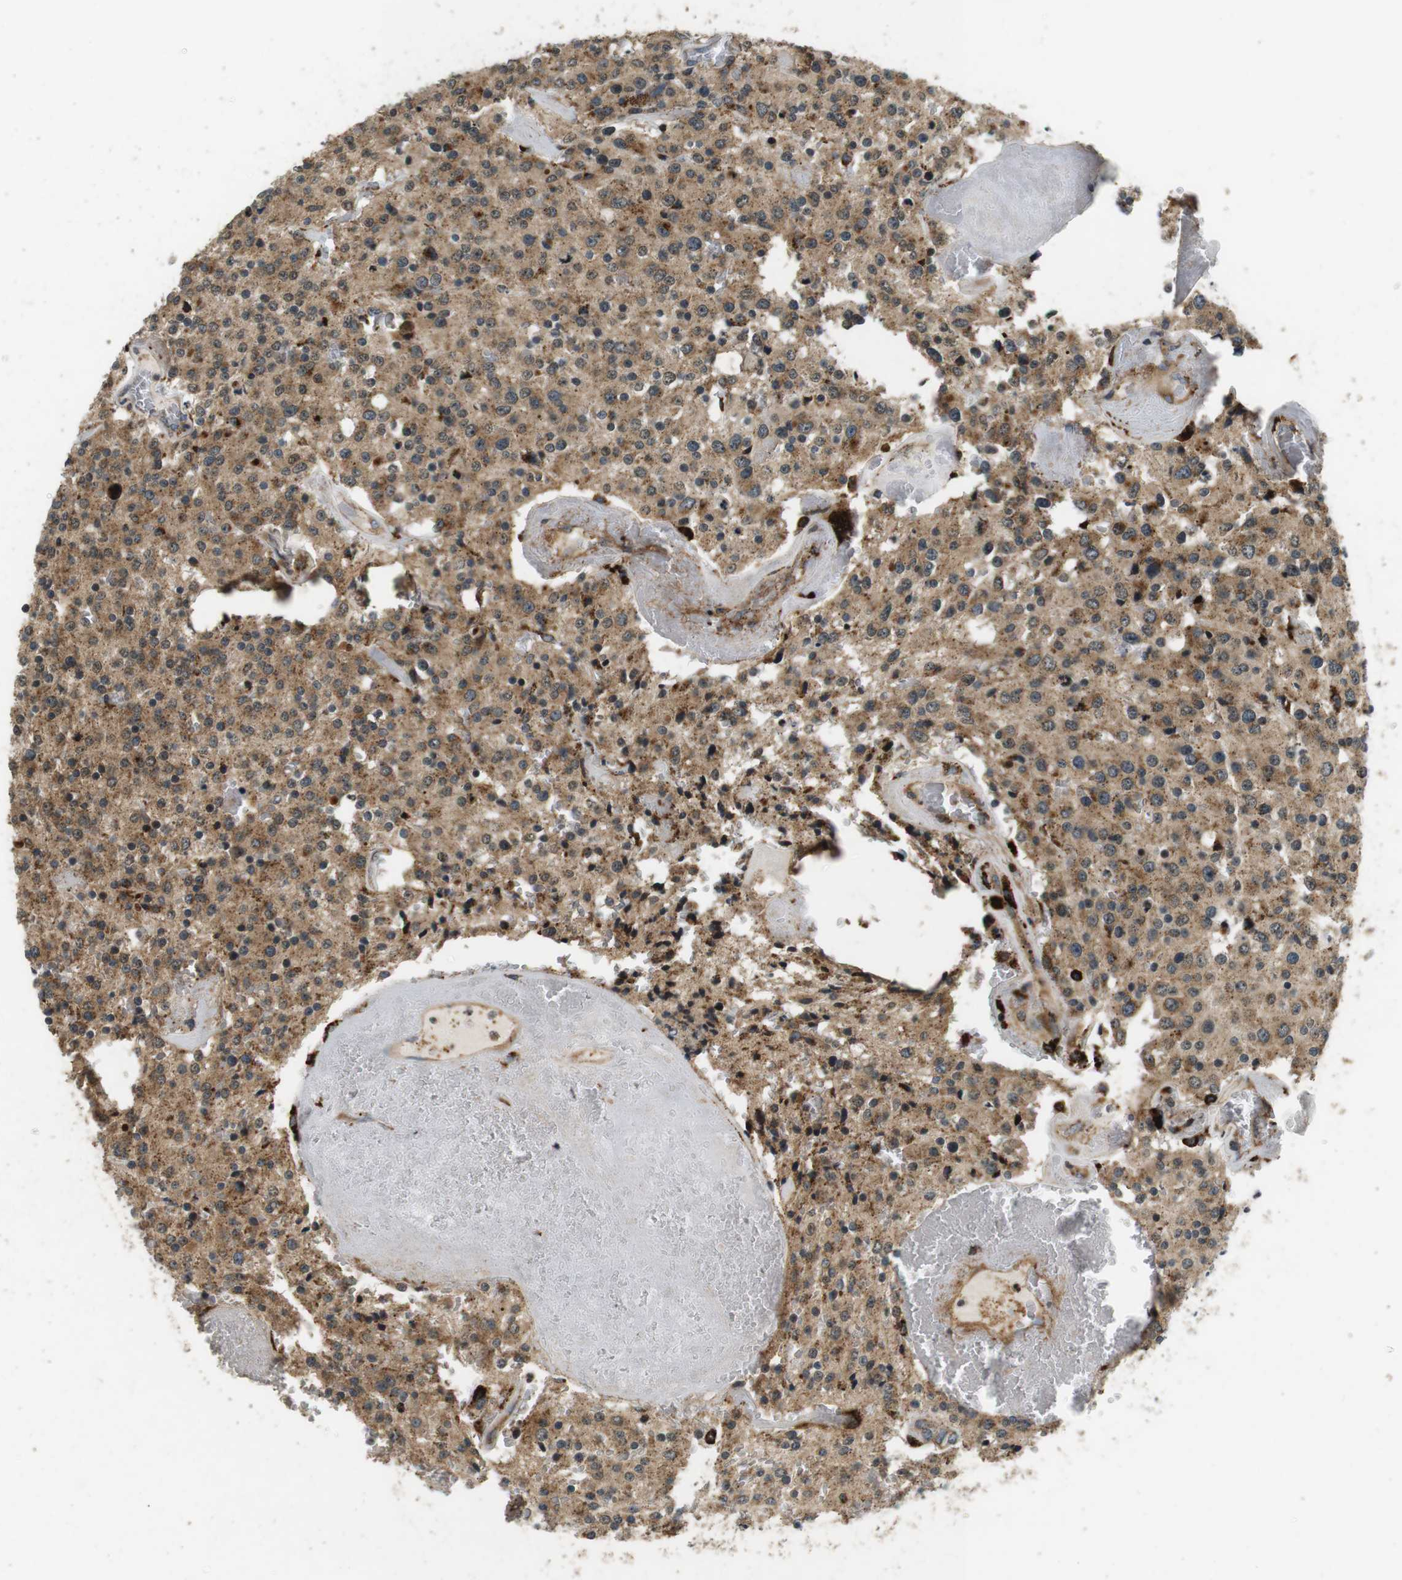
{"staining": {"intensity": "moderate", "quantity": ">75%", "location": "cytoplasmic/membranous"}, "tissue": "glioma", "cell_type": "Tumor cells", "image_type": "cancer", "snomed": [{"axis": "morphology", "description": "Glioma, malignant, Low grade"}, {"axis": "topography", "description": "Brain"}], "caption": "This micrograph shows immunohistochemistry (IHC) staining of human malignant glioma (low-grade), with medium moderate cytoplasmic/membranous expression in about >75% of tumor cells.", "gene": "TXNRD1", "patient": {"sex": "male", "age": 58}}